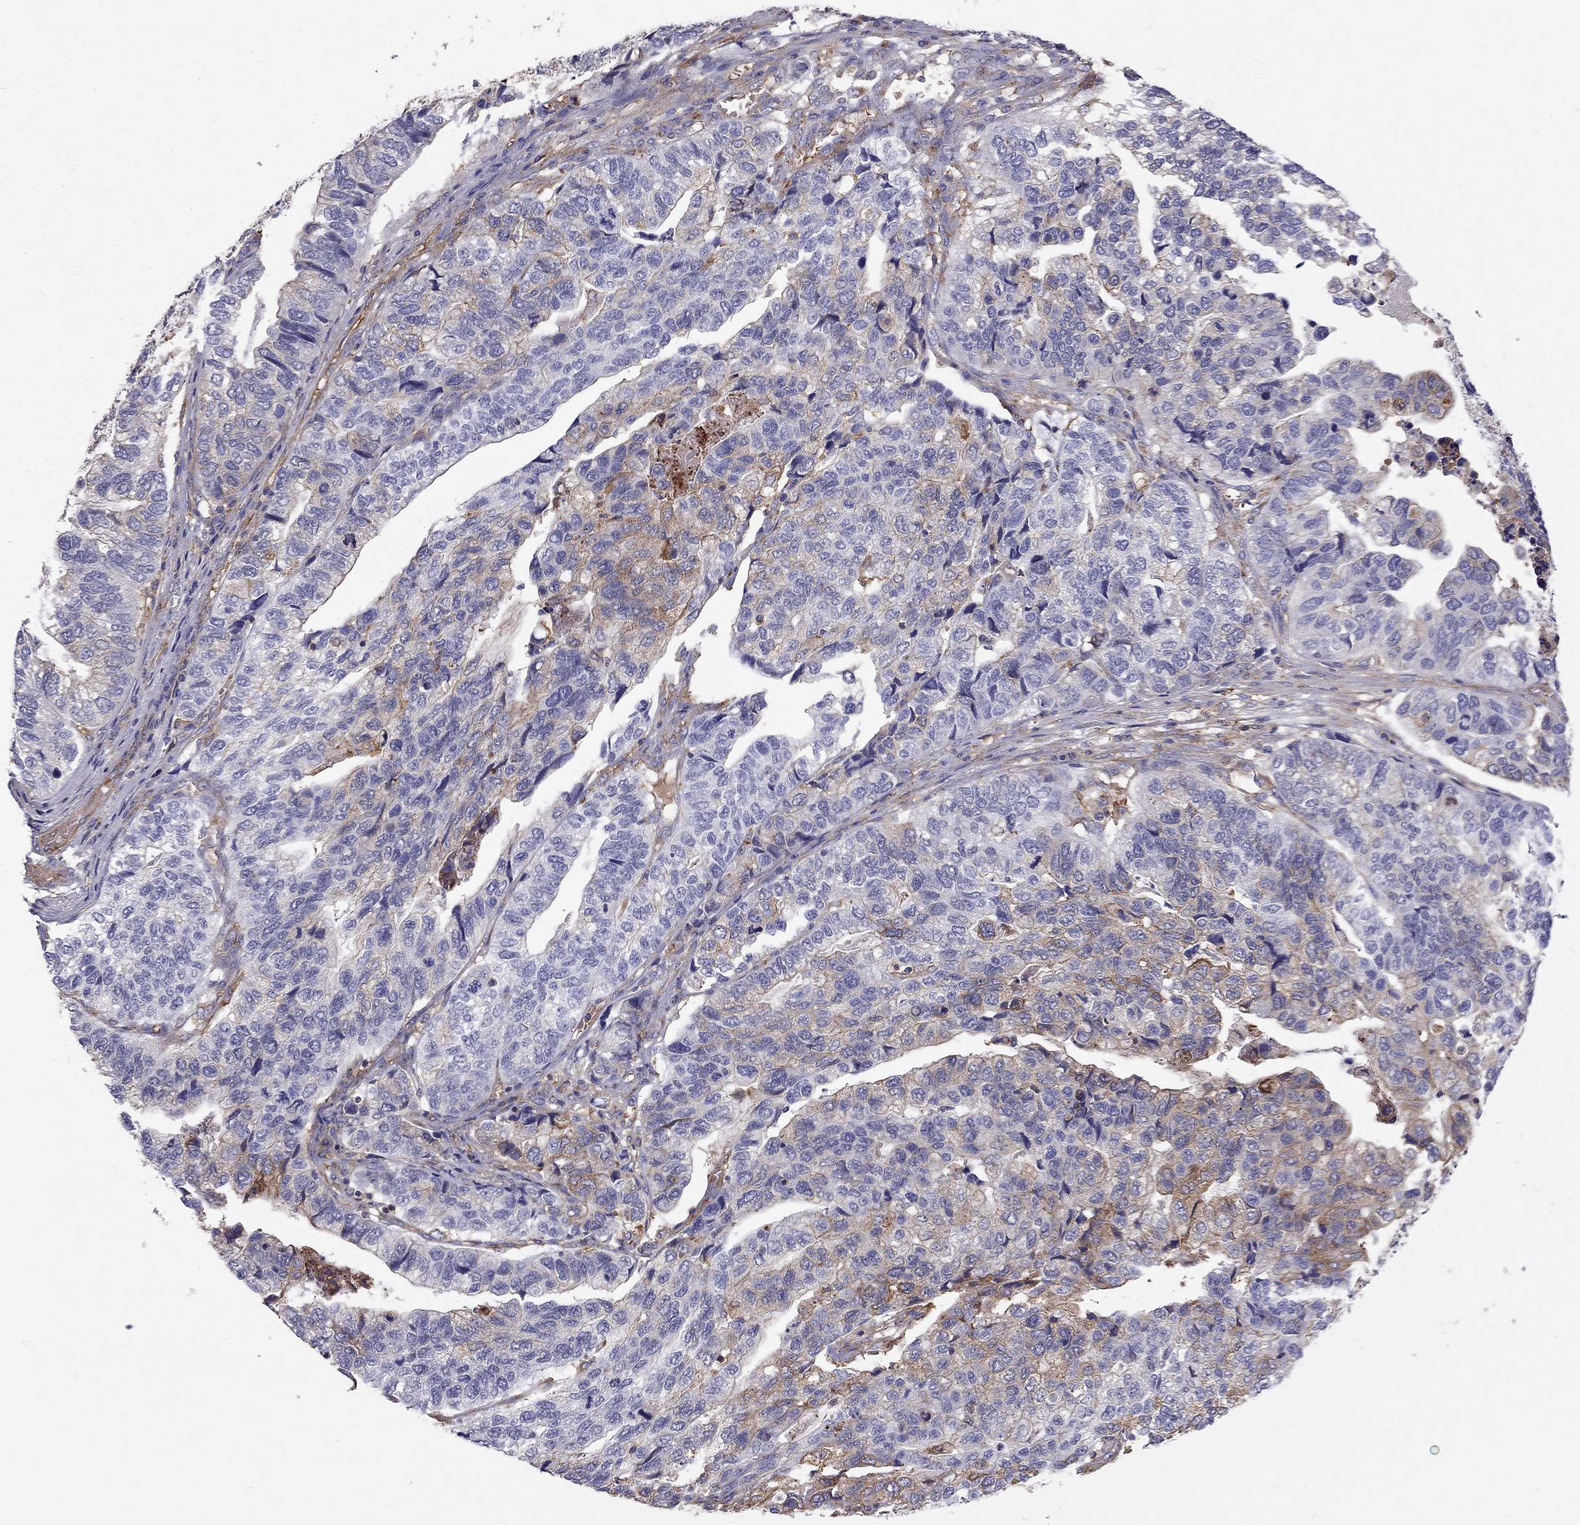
{"staining": {"intensity": "moderate", "quantity": "25%-75%", "location": "cytoplasmic/membranous"}, "tissue": "stomach cancer", "cell_type": "Tumor cells", "image_type": "cancer", "snomed": [{"axis": "morphology", "description": "Adenocarcinoma, NOS"}, {"axis": "topography", "description": "Stomach, upper"}], "caption": "Human stomach adenocarcinoma stained with a protein marker shows moderate staining in tumor cells.", "gene": "EIF4E3", "patient": {"sex": "female", "age": 67}}